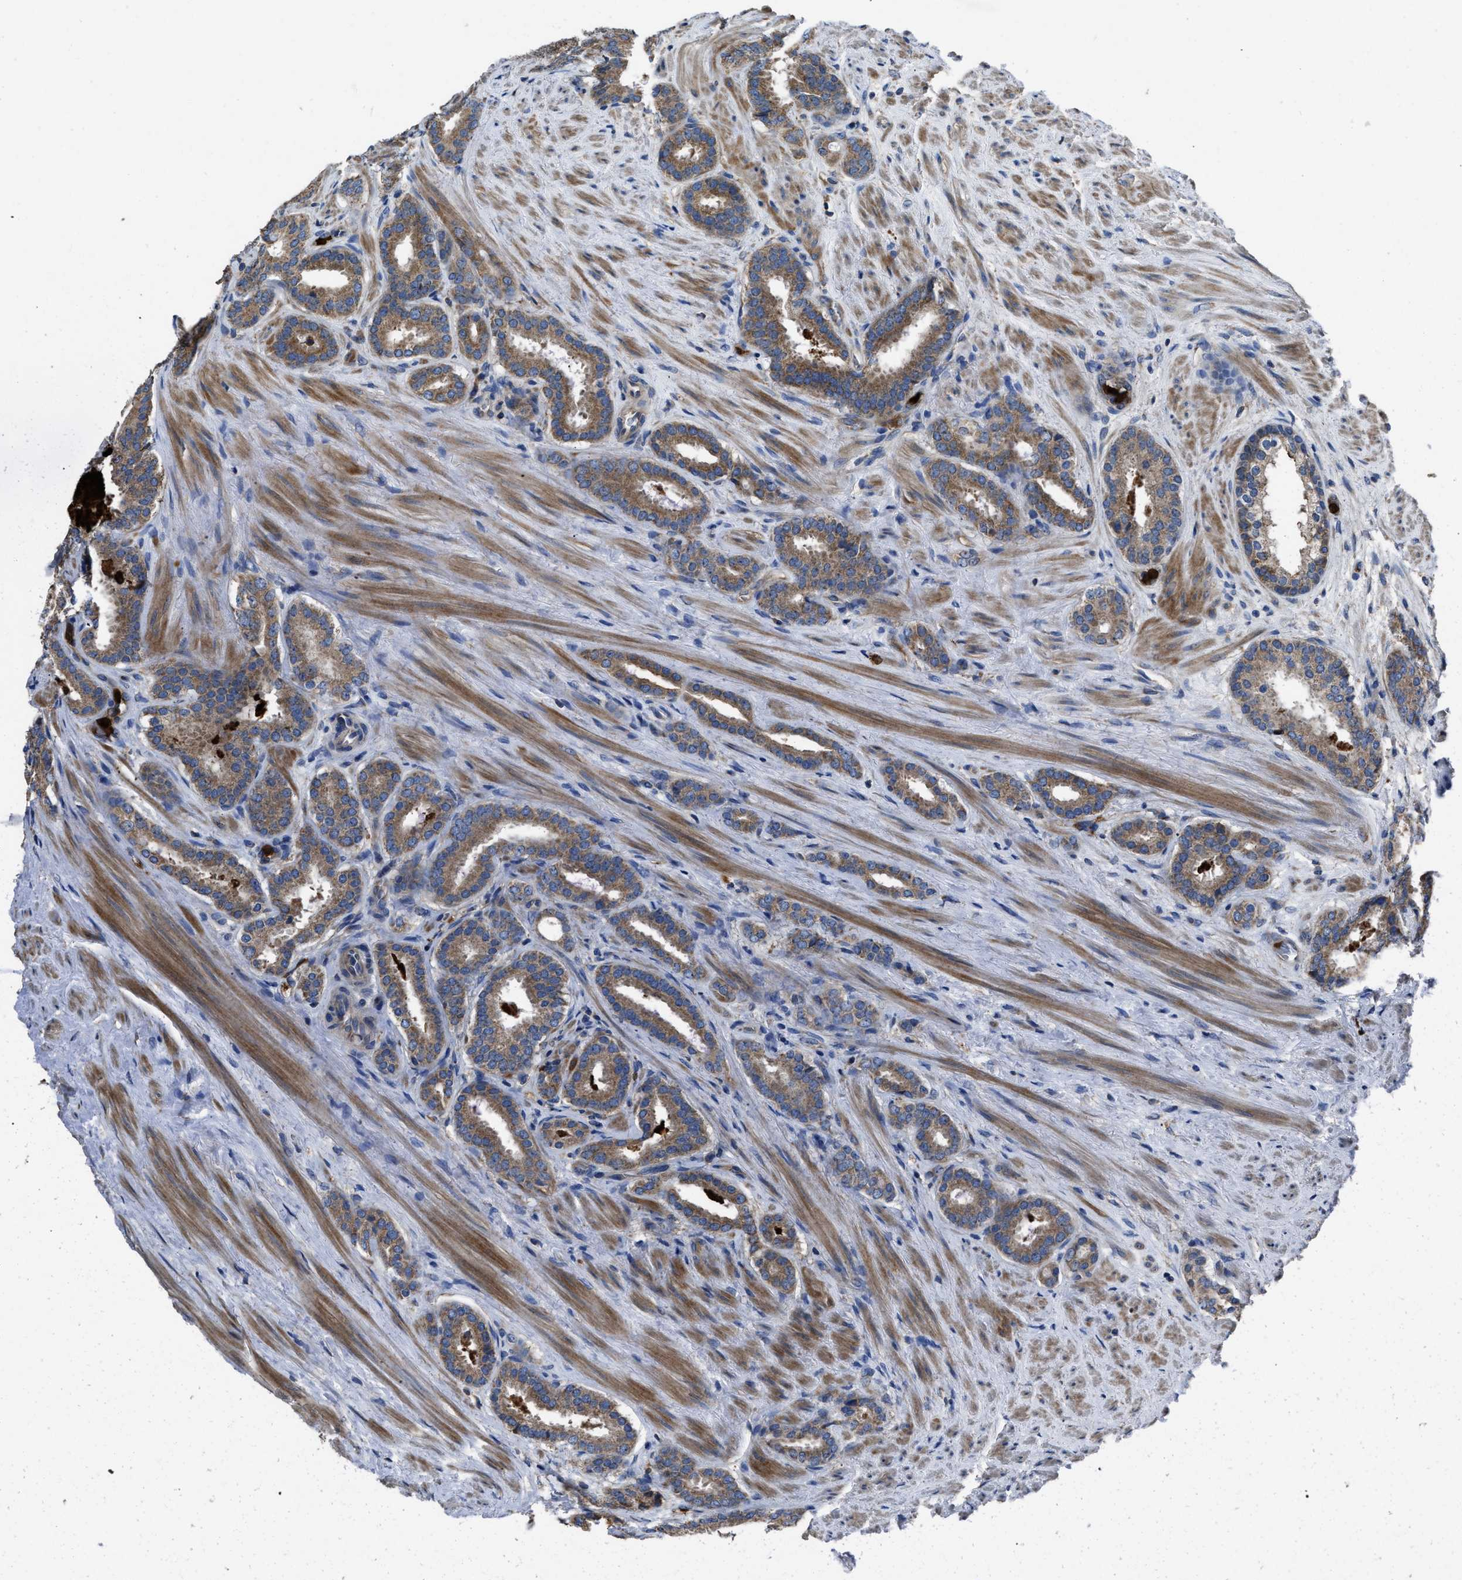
{"staining": {"intensity": "moderate", "quantity": ">75%", "location": "cytoplasmic/membranous"}, "tissue": "prostate cancer", "cell_type": "Tumor cells", "image_type": "cancer", "snomed": [{"axis": "morphology", "description": "Adenocarcinoma, Low grade"}, {"axis": "topography", "description": "Prostate"}], "caption": "Protein staining of prostate adenocarcinoma (low-grade) tissue displays moderate cytoplasmic/membranous staining in about >75% of tumor cells.", "gene": "ANGPT1", "patient": {"sex": "male", "age": 69}}